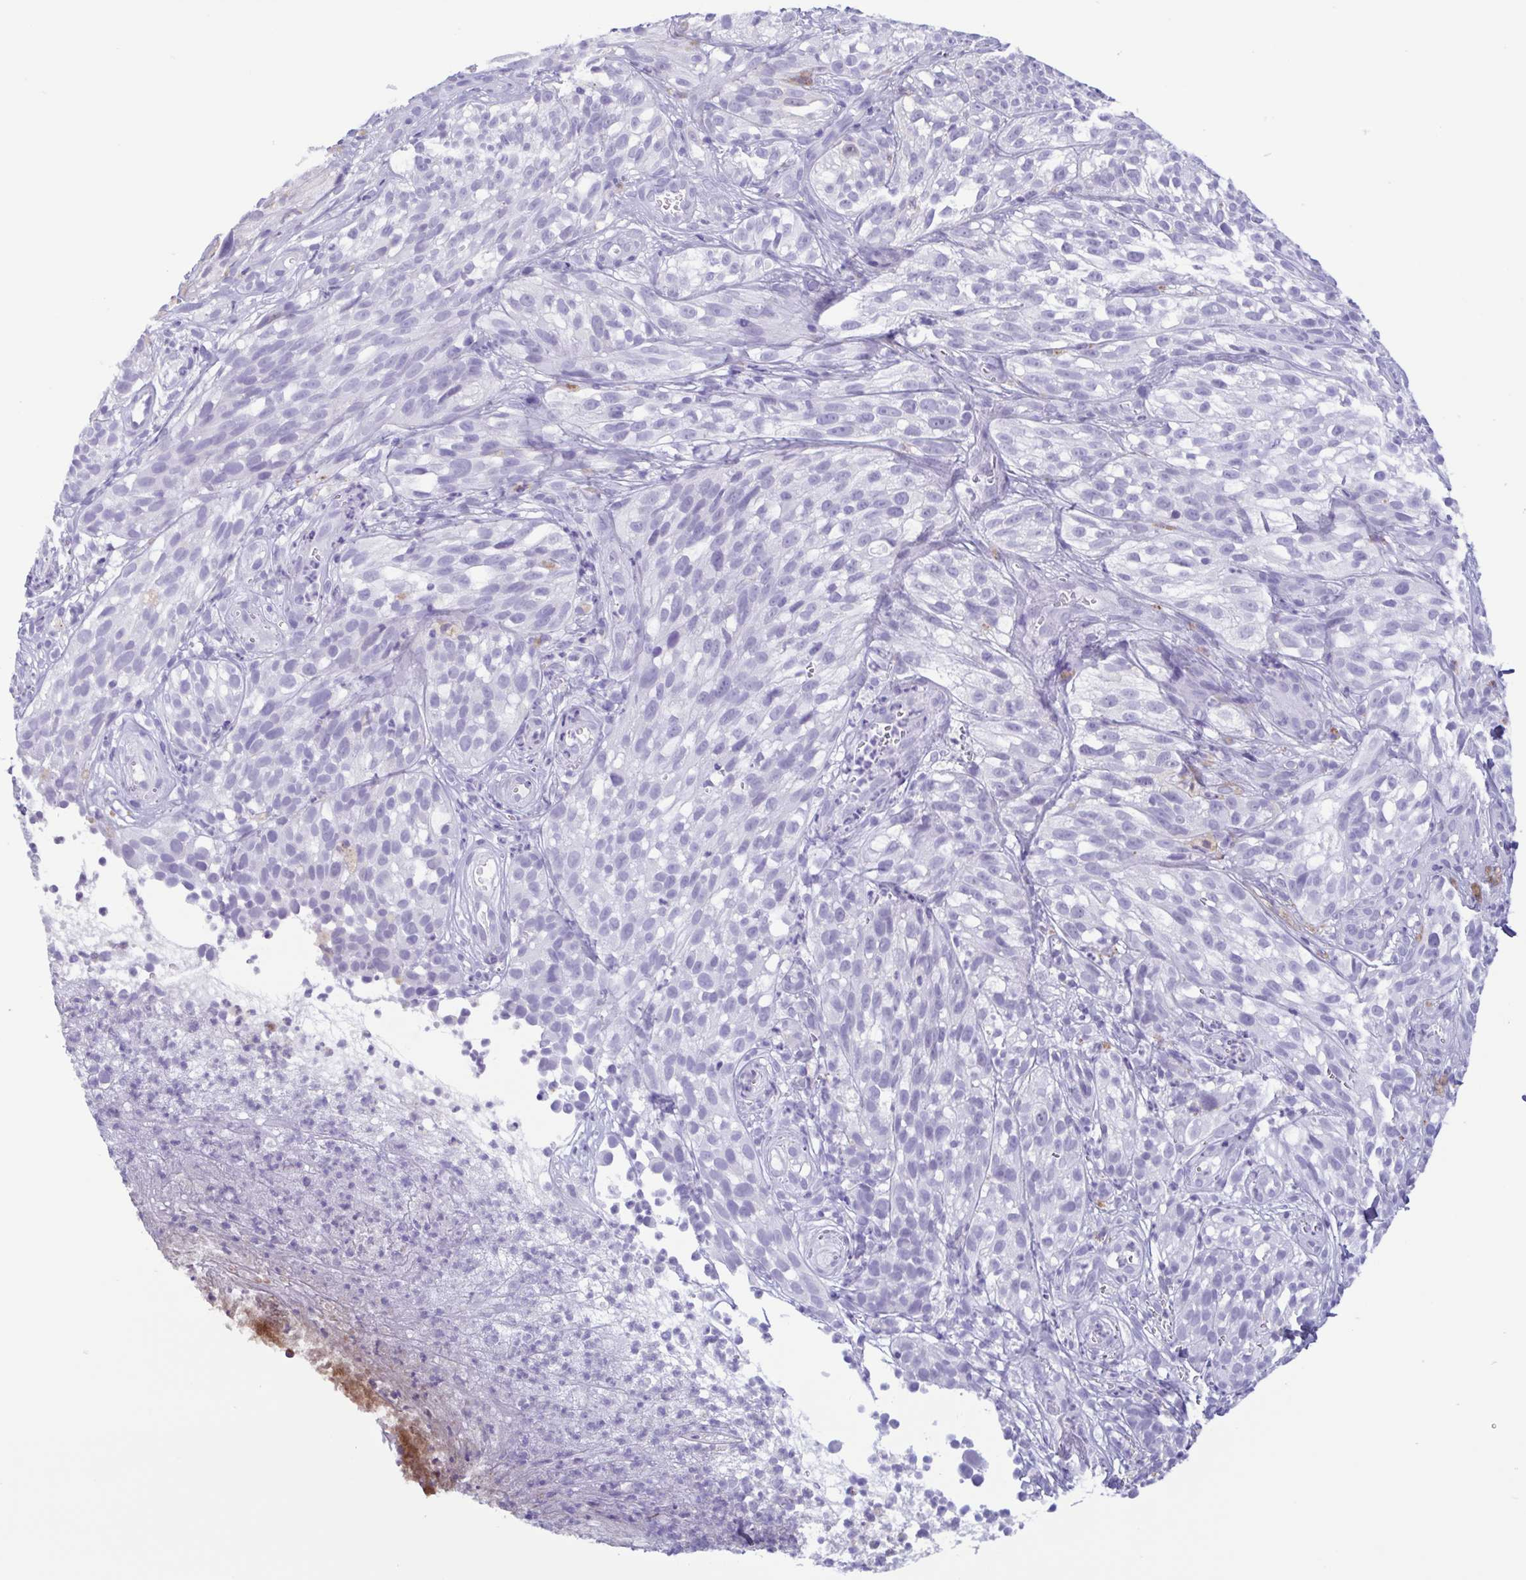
{"staining": {"intensity": "negative", "quantity": "none", "location": "none"}, "tissue": "melanoma", "cell_type": "Tumor cells", "image_type": "cancer", "snomed": [{"axis": "morphology", "description": "Malignant melanoma, NOS"}, {"axis": "topography", "description": "Skin"}], "caption": "Human melanoma stained for a protein using IHC displays no staining in tumor cells.", "gene": "LTF", "patient": {"sex": "female", "age": 85}}